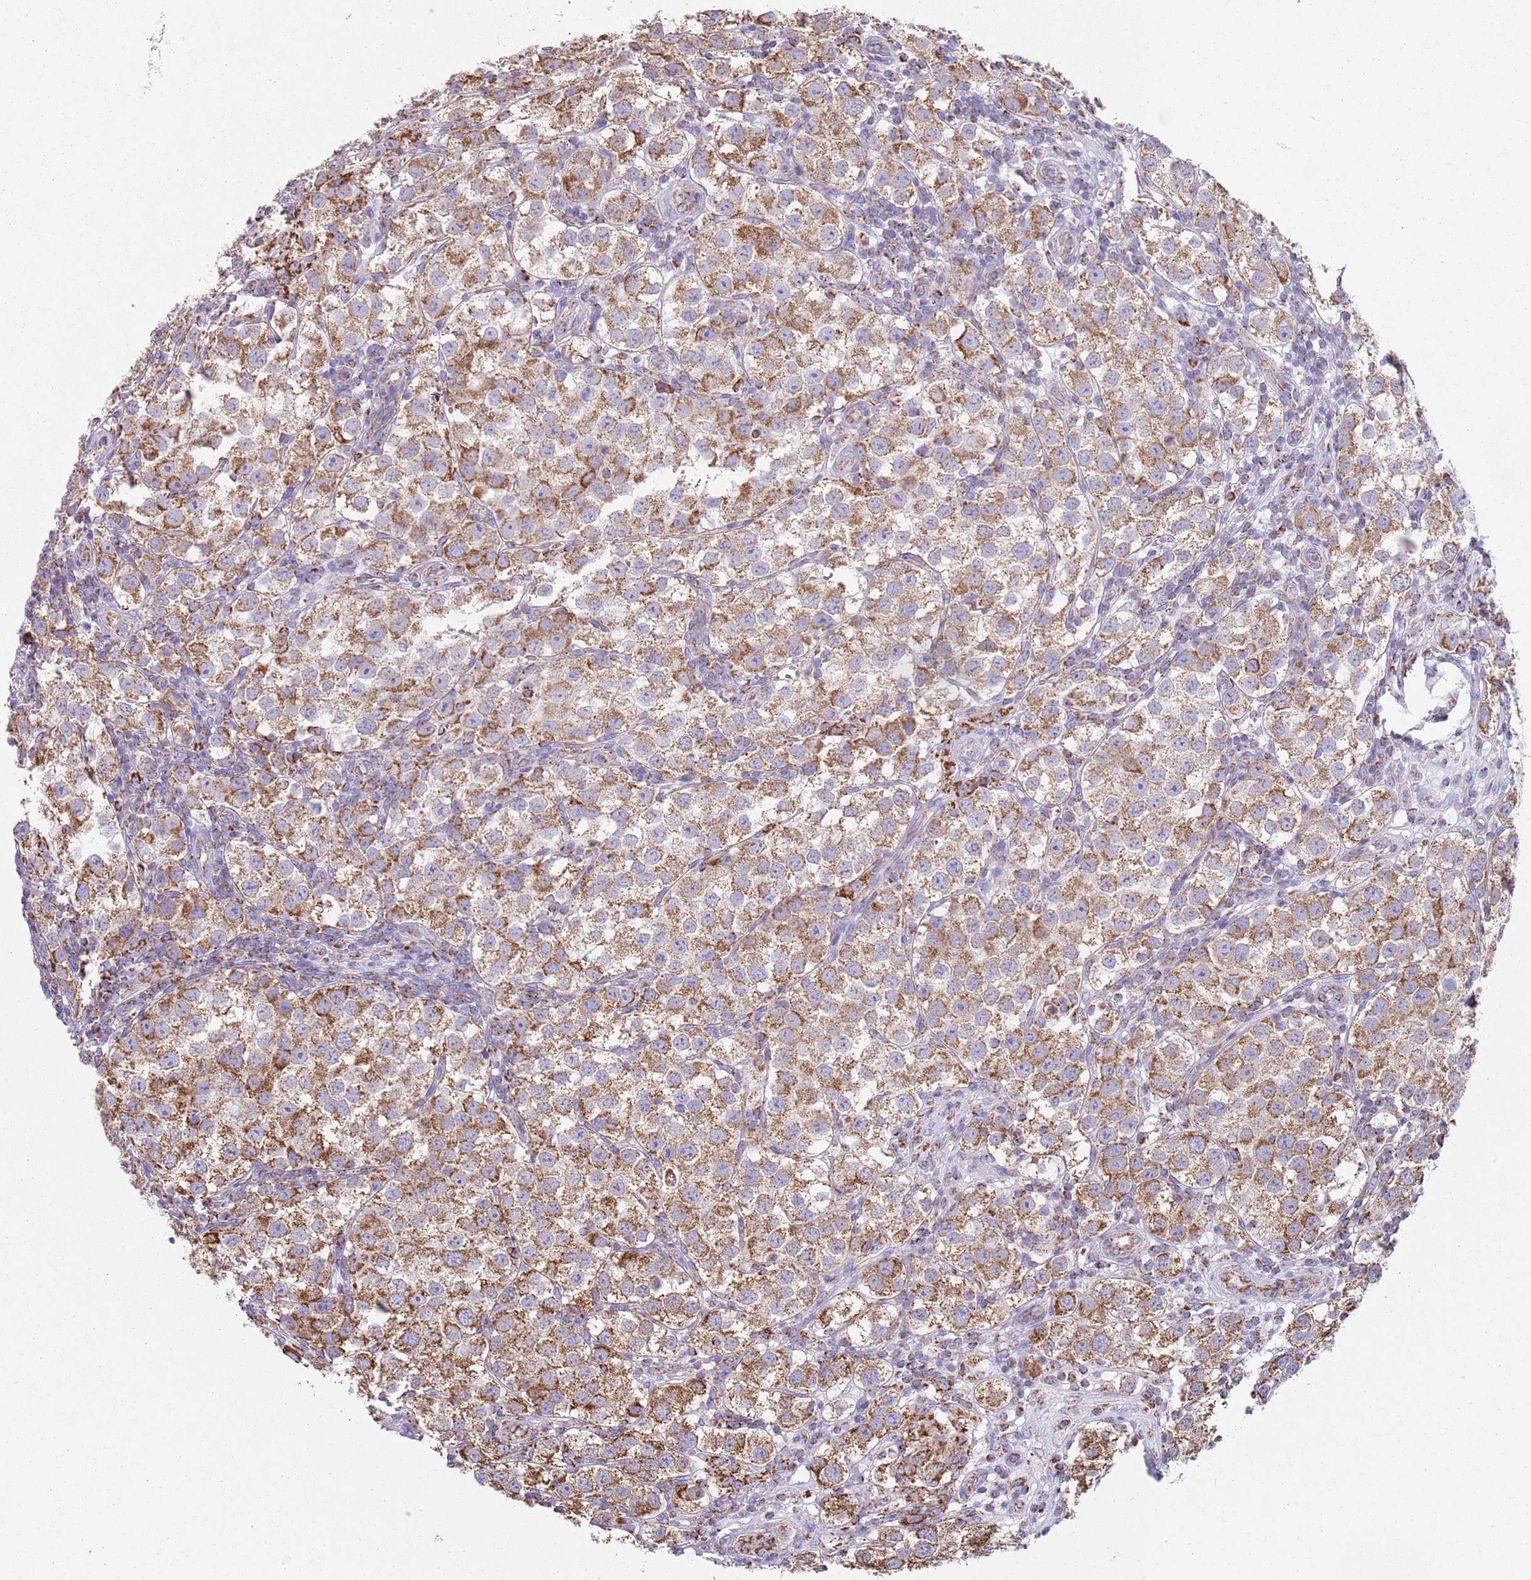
{"staining": {"intensity": "moderate", "quantity": ">75%", "location": "cytoplasmic/membranous"}, "tissue": "testis cancer", "cell_type": "Tumor cells", "image_type": "cancer", "snomed": [{"axis": "morphology", "description": "Seminoma, NOS"}, {"axis": "topography", "description": "Testis"}], "caption": "A brown stain shows moderate cytoplasmic/membranous staining of a protein in human testis cancer (seminoma) tumor cells.", "gene": "TTLL1", "patient": {"sex": "male", "age": 37}}